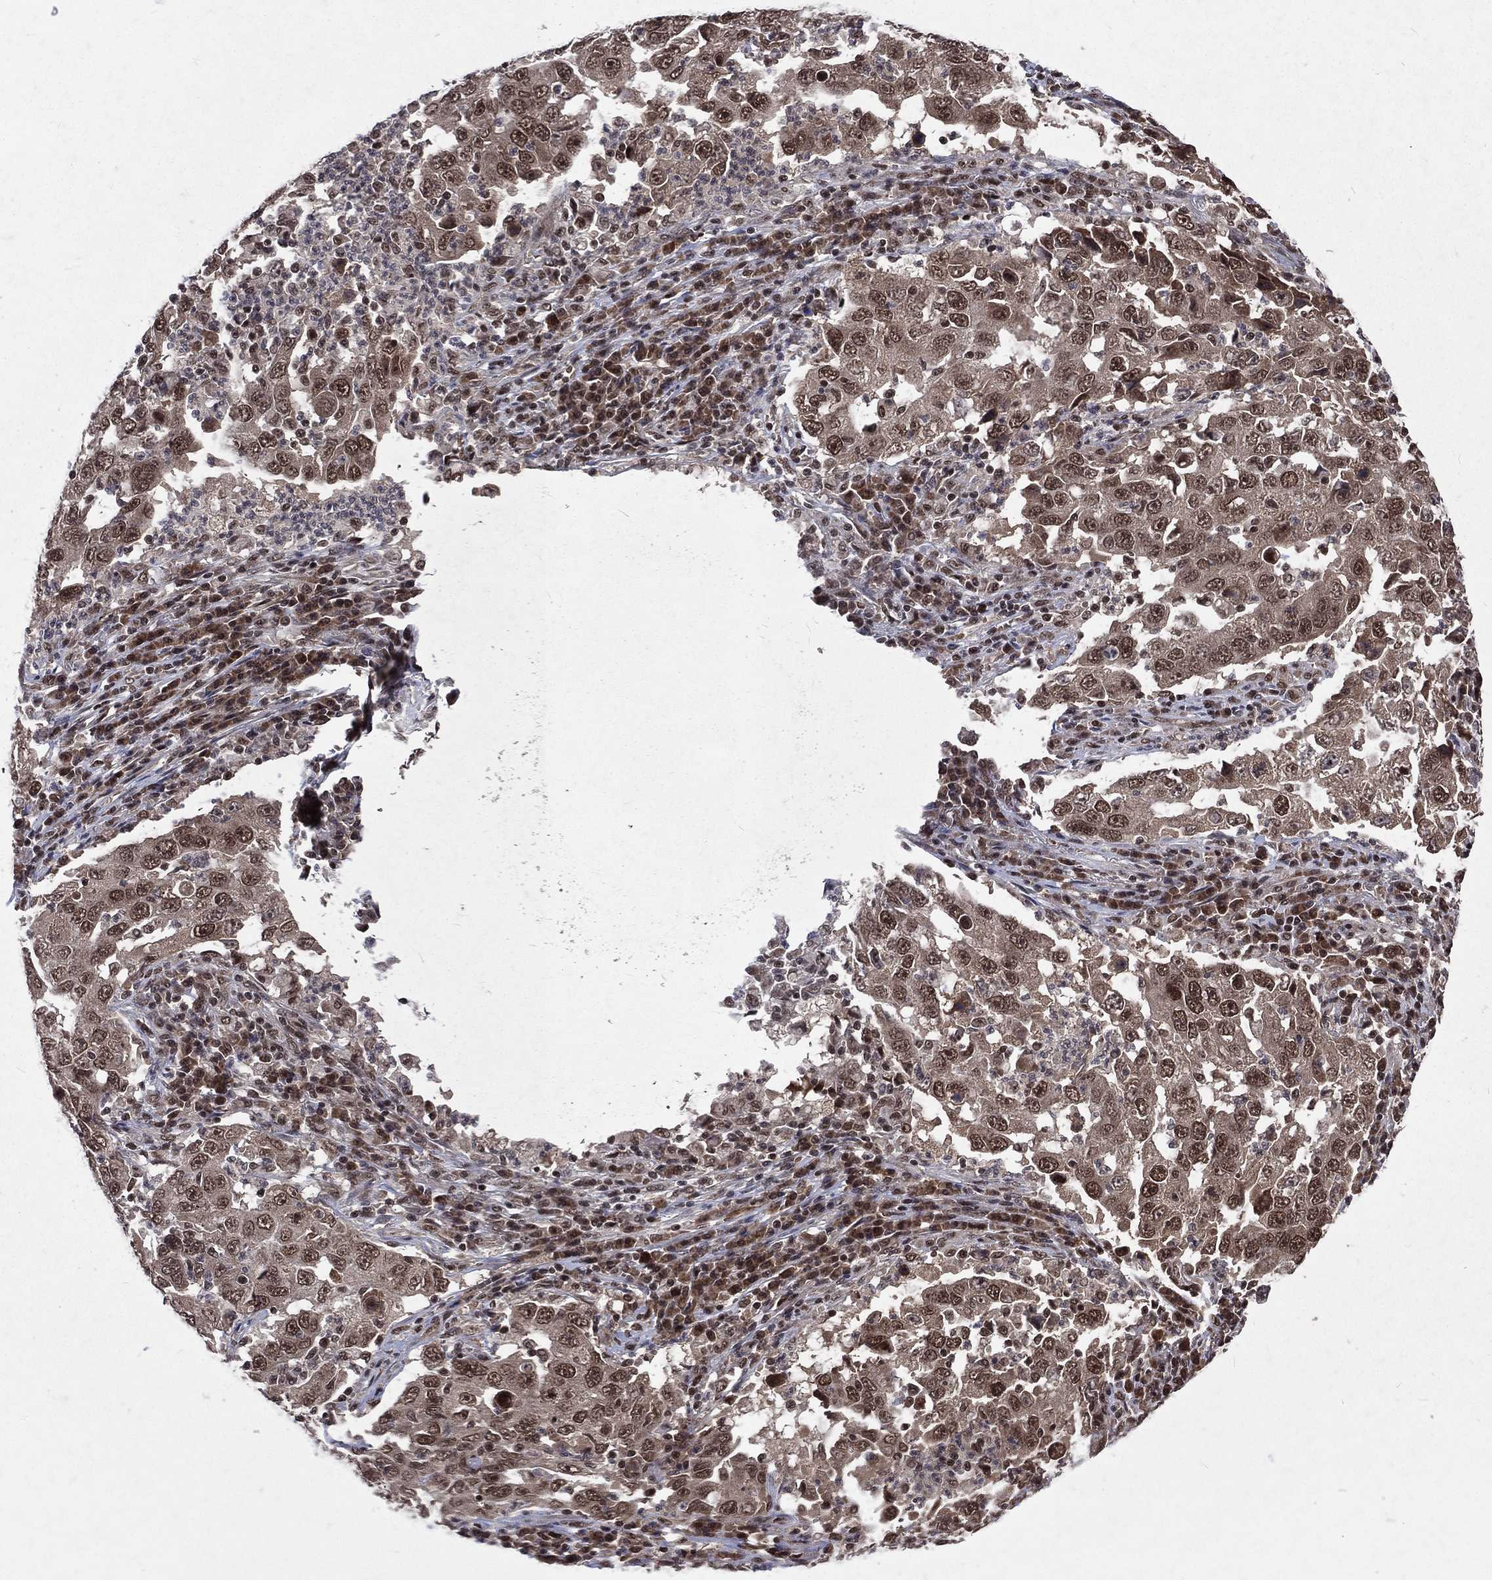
{"staining": {"intensity": "strong", "quantity": "25%-75%", "location": "nuclear"}, "tissue": "lung cancer", "cell_type": "Tumor cells", "image_type": "cancer", "snomed": [{"axis": "morphology", "description": "Adenocarcinoma, NOS"}, {"axis": "topography", "description": "Lung"}], "caption": "Protein positivity by immunohistochemistry demonstrates strong nuclear staining in approximately 25%-75% of tumor cells in lung cancer (adenocarcinoma).", "gene": "DMAP1", "patient": {"sex": "male", "age": 73}}